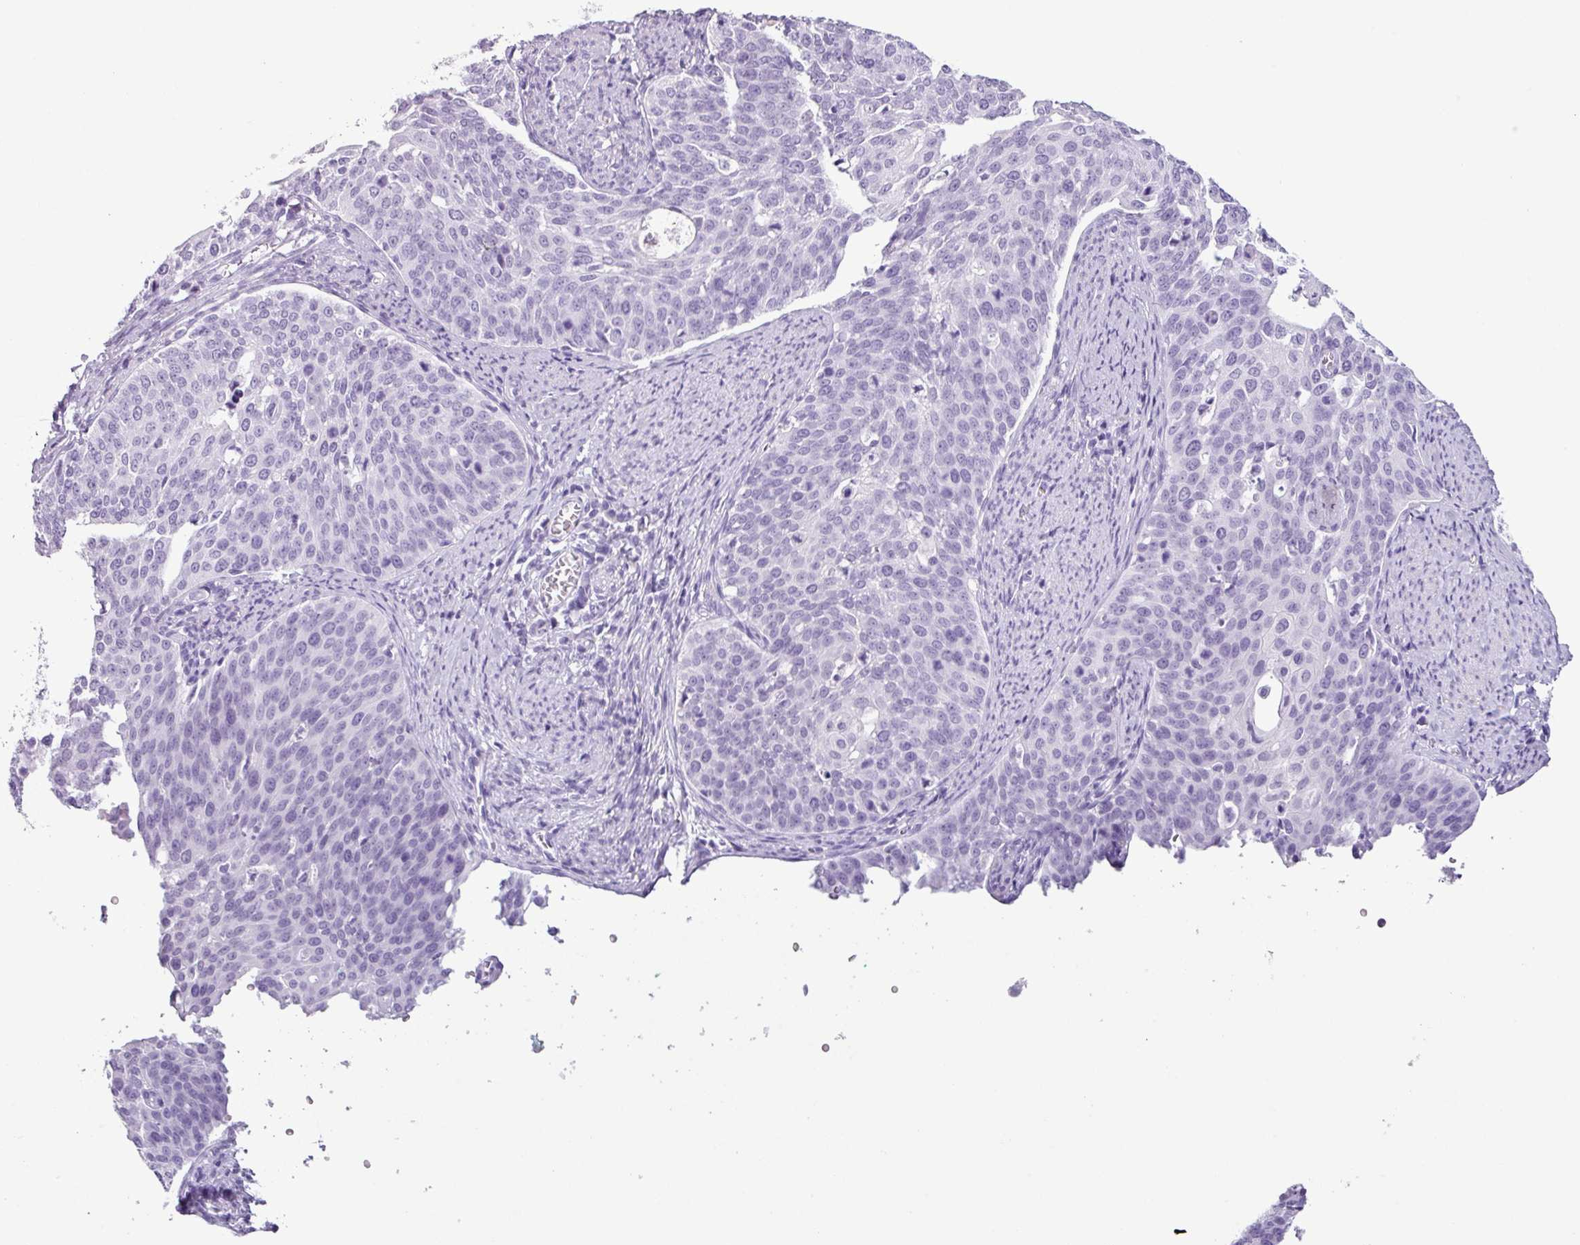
{"staining": {"intensity": "negative", "quantity": "none", "location": "none"}, "tissue": "cervical cancer", "cell_type": "Tumor cells", "image_type": "cancer", "snomed": [{"axis": "morphology", "description": "Squamous cell carcinoma, NOS"}, {"axis": "topography", "description": "Cervix"}], "caption": "Immunohistochemistry micrograph of human cervical squamous cell carcinoma stained for a protein (brown), which displays no expression in tumor cells. (DAB (3,3'-diaminobenzidine) IHC with hematoxylin counter stain).", "gene": "SCT", "patient": {"sex": "female", "age": 44}}